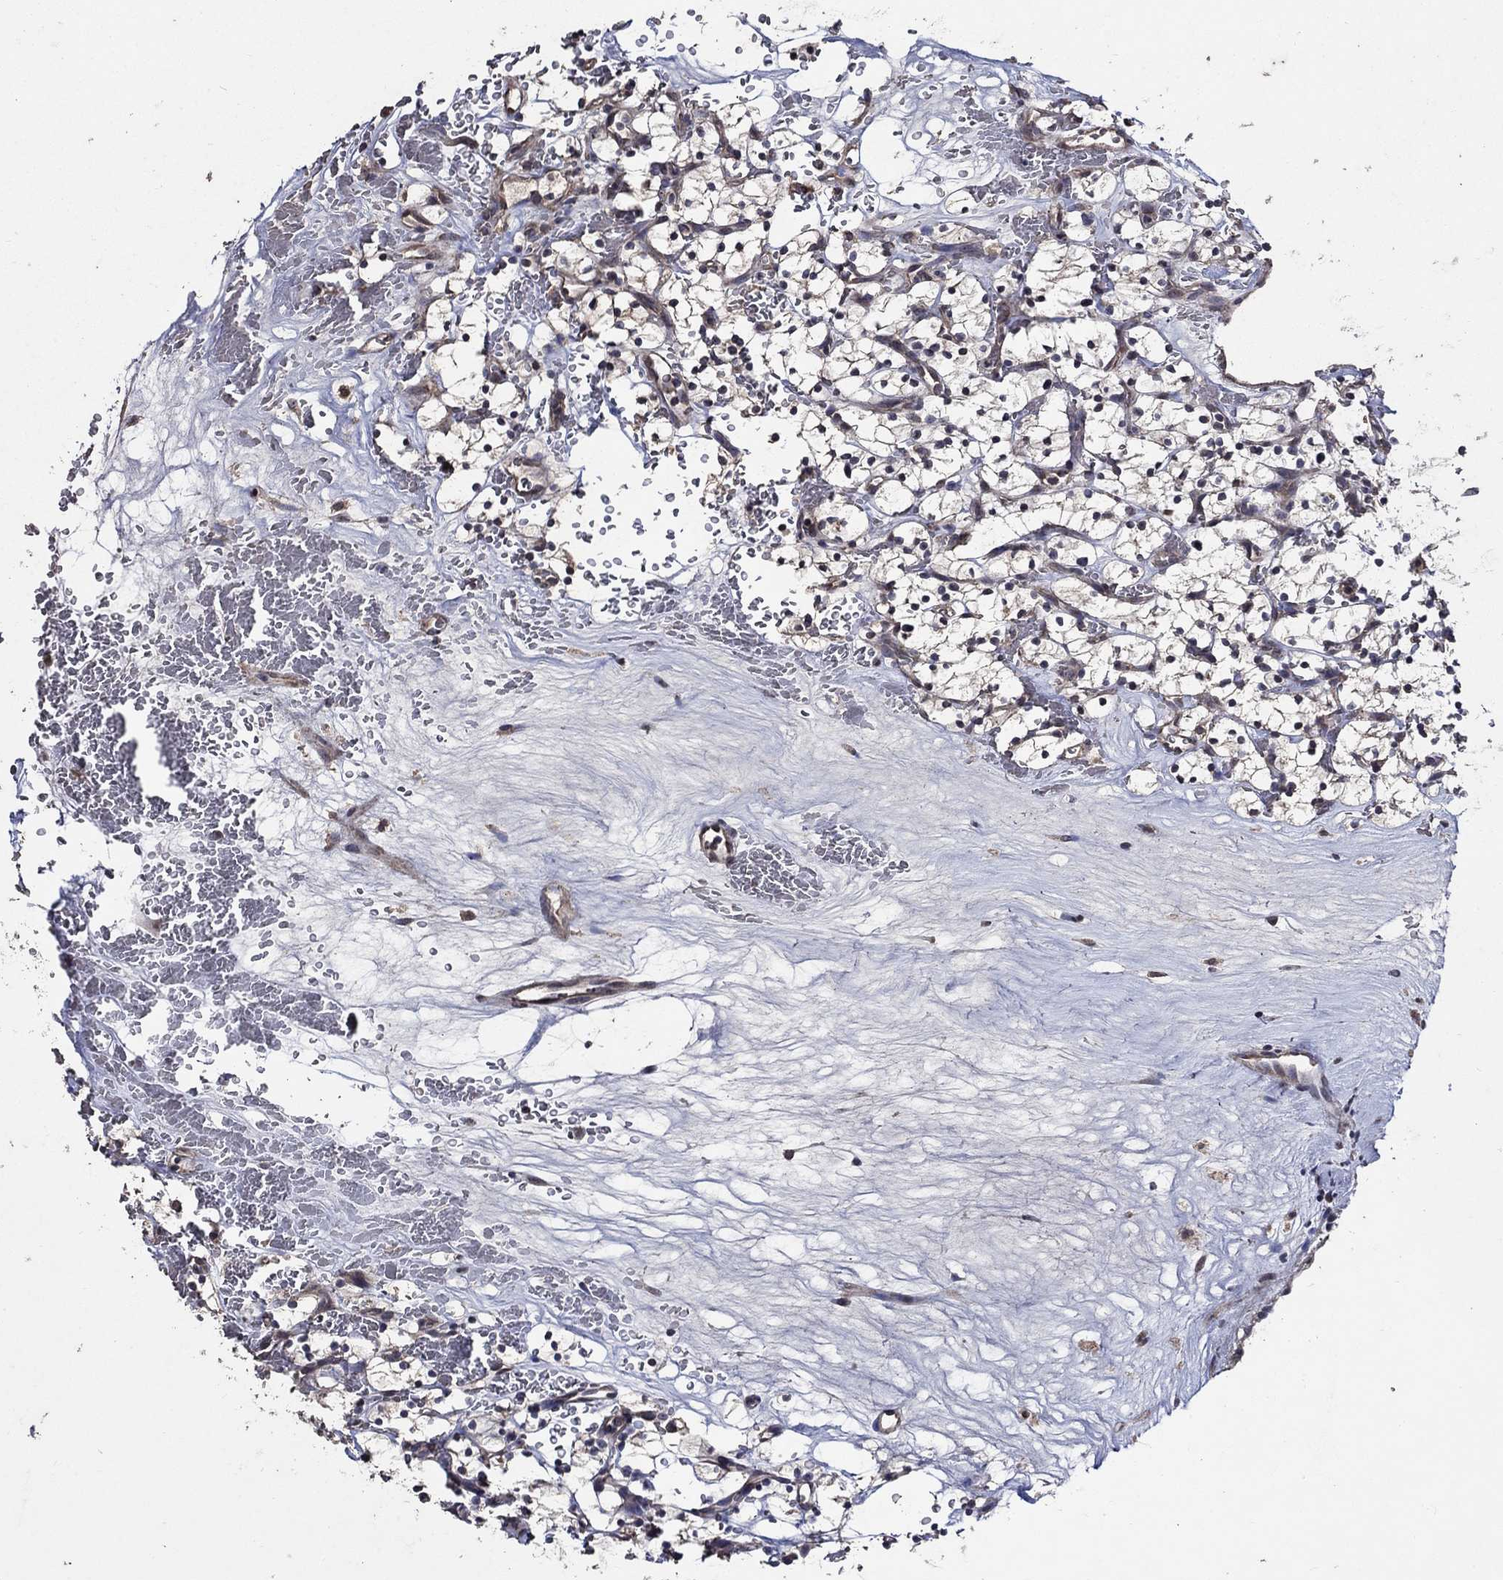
{"staining": {"intensity": "negative", "quantity": "none", "location": "none"}, "tissue": "renal cancer", "cell_type": "Tumor cells", "image_type": "cancer", "snomed": [{"axis": "morphology", "description": "Adenocarcinoma, NOS"}, {"axis": "topography", "description": "Kidney"}], "caption": "This image is of renal adenocarcinoma stained with immunohistochemistry to label a protein in brown with the nuclei are counter-stained blue. There is no staining in tumor cells. (DAB (3,3'-diaminobenzidine) immunohistochemistry with hematoxylin counter stain).", "gene": "HAP1", "patient": {"sex": "female", "age": 64}}